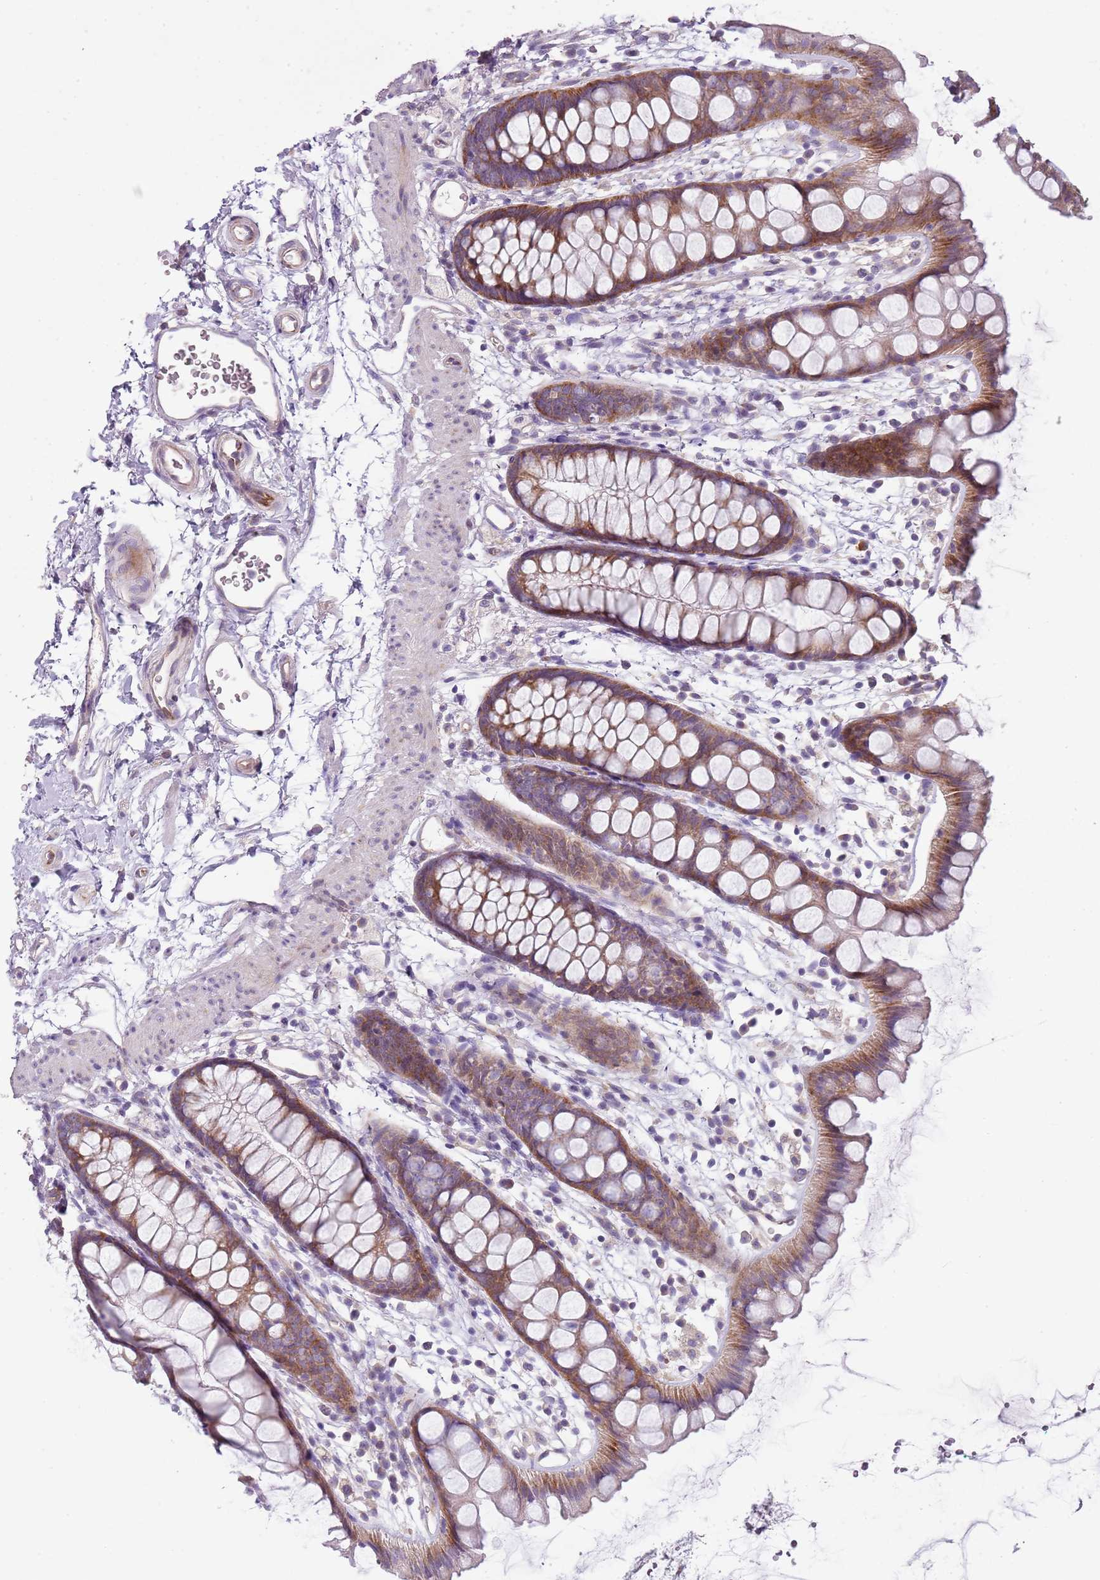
{"staining": {"intensity": "moderate", "quantity": ">75%", "location": "cytoplasmic/membranous"}, "tissue": "rectum", "cell_type": "Glandular cells", "image_type": "normal", "snomed": [{"axis": "morphology", "description": "Normal tissue, NOS"}, {"axis": "topography", "description": "Rectum"}], "caption": "Moderate cytoplasmic/membranous protein positivity is identified in about >75% of glandular cells in rectum.", "gene": "ZNF583", "patient": {"sex": "female", "age": 65}}